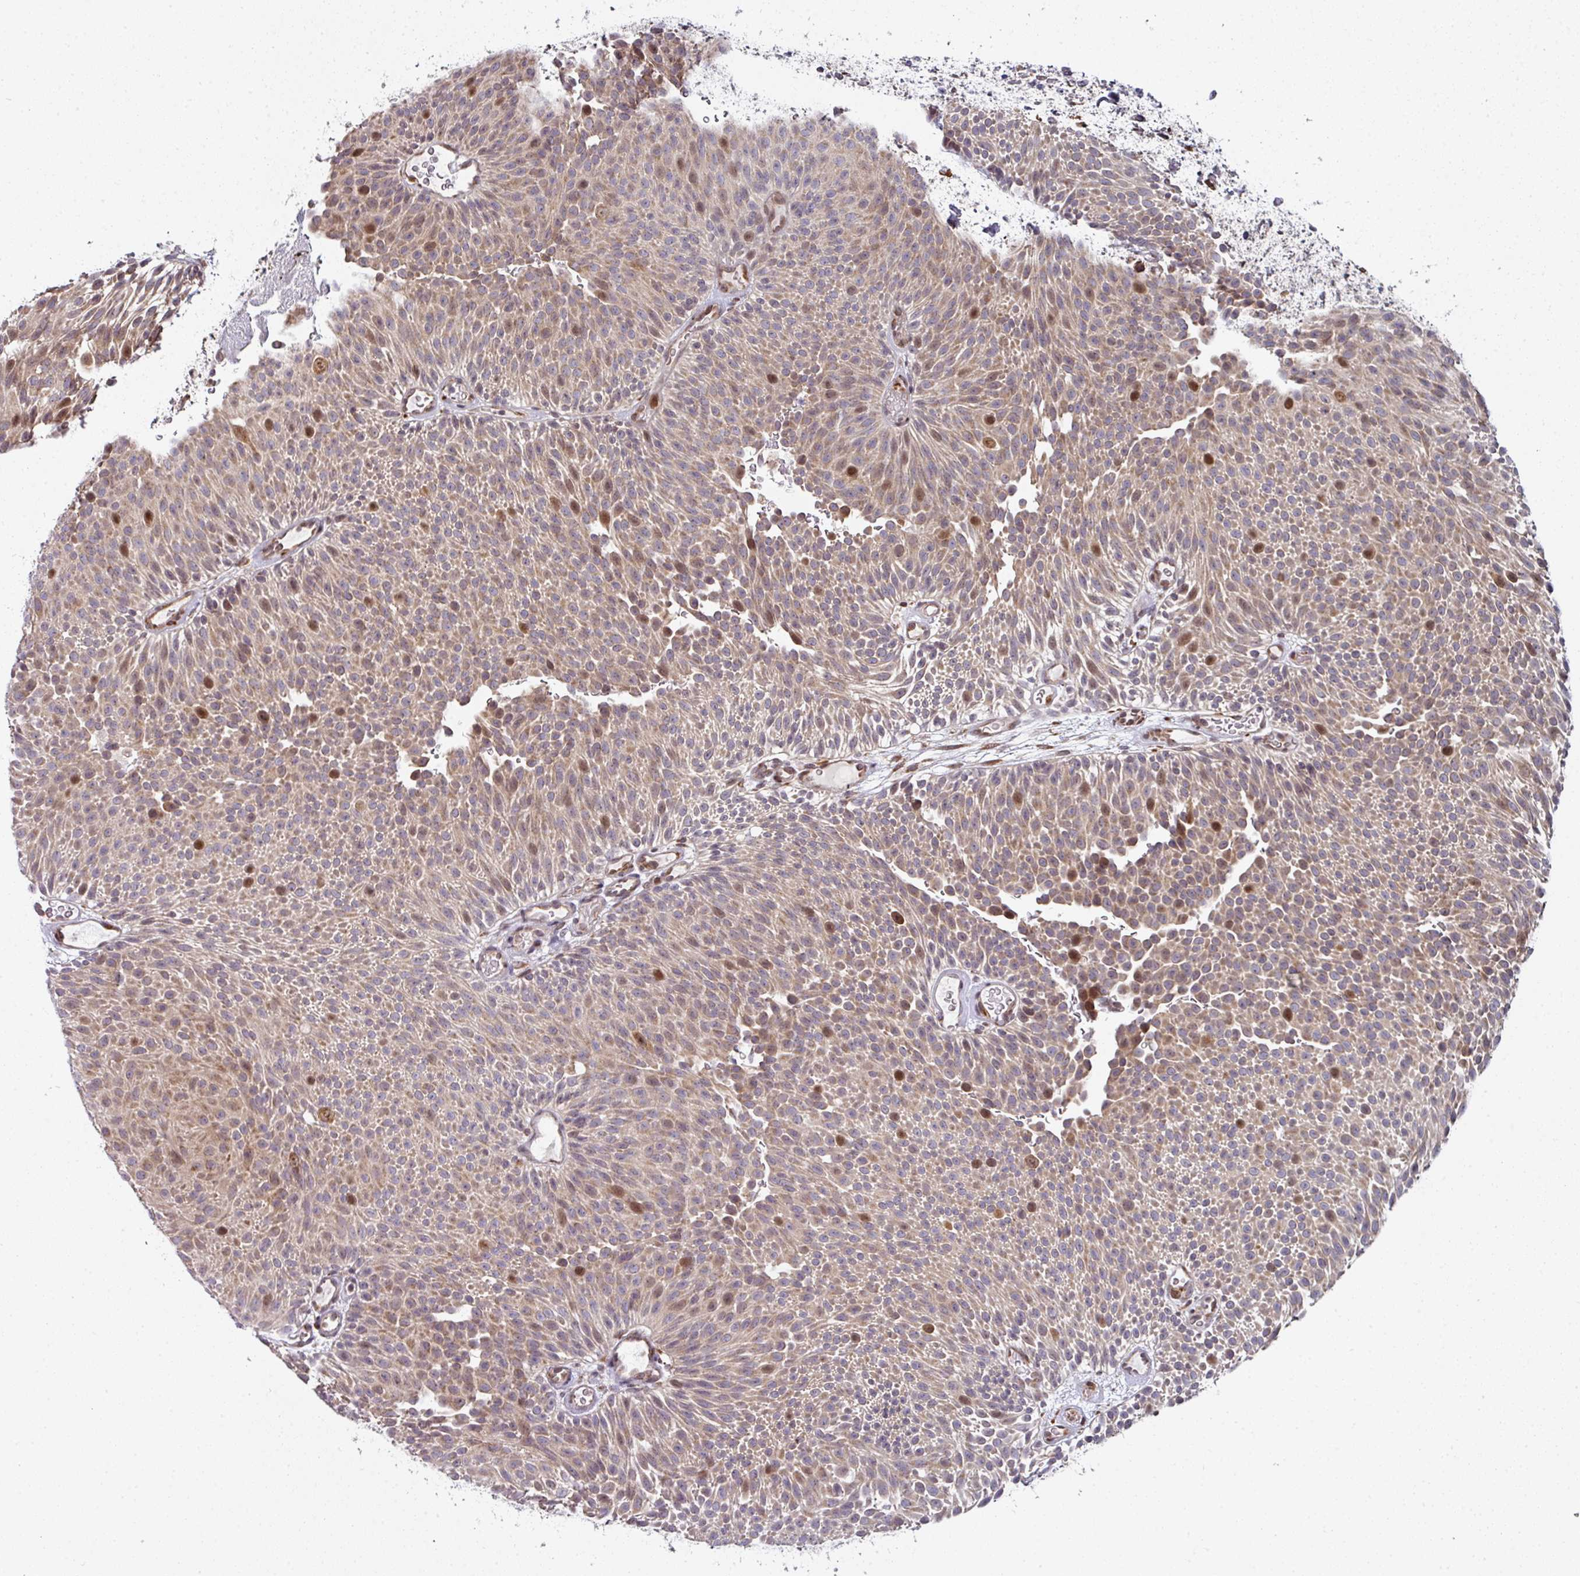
{"staining": {"intensity": "moderate", "quantity": ">75%", "location": "cytoplasmic/membranous,nuclear"}, "tissue": "urothelial cancer", "cell_type": "Tumor cells", "image_type": "cancer", "snomed": [{"axis": "morphology", "description": "Urothelial carcinoma, Low grade"}, {"axis": "topography", "description": "Urinary bladder"}], "caption": "This micrograph displays urothelial cancer stained with immunohistochemistry (IHC) to label a protein in brown. The cytoplasmic/membranous and nuclear of tumor cells show moderate positivity for the protein. Nuclei are counter-stained blue.", "gene": "APOLD1", "patient": {"sex": "male", "age": 78}}